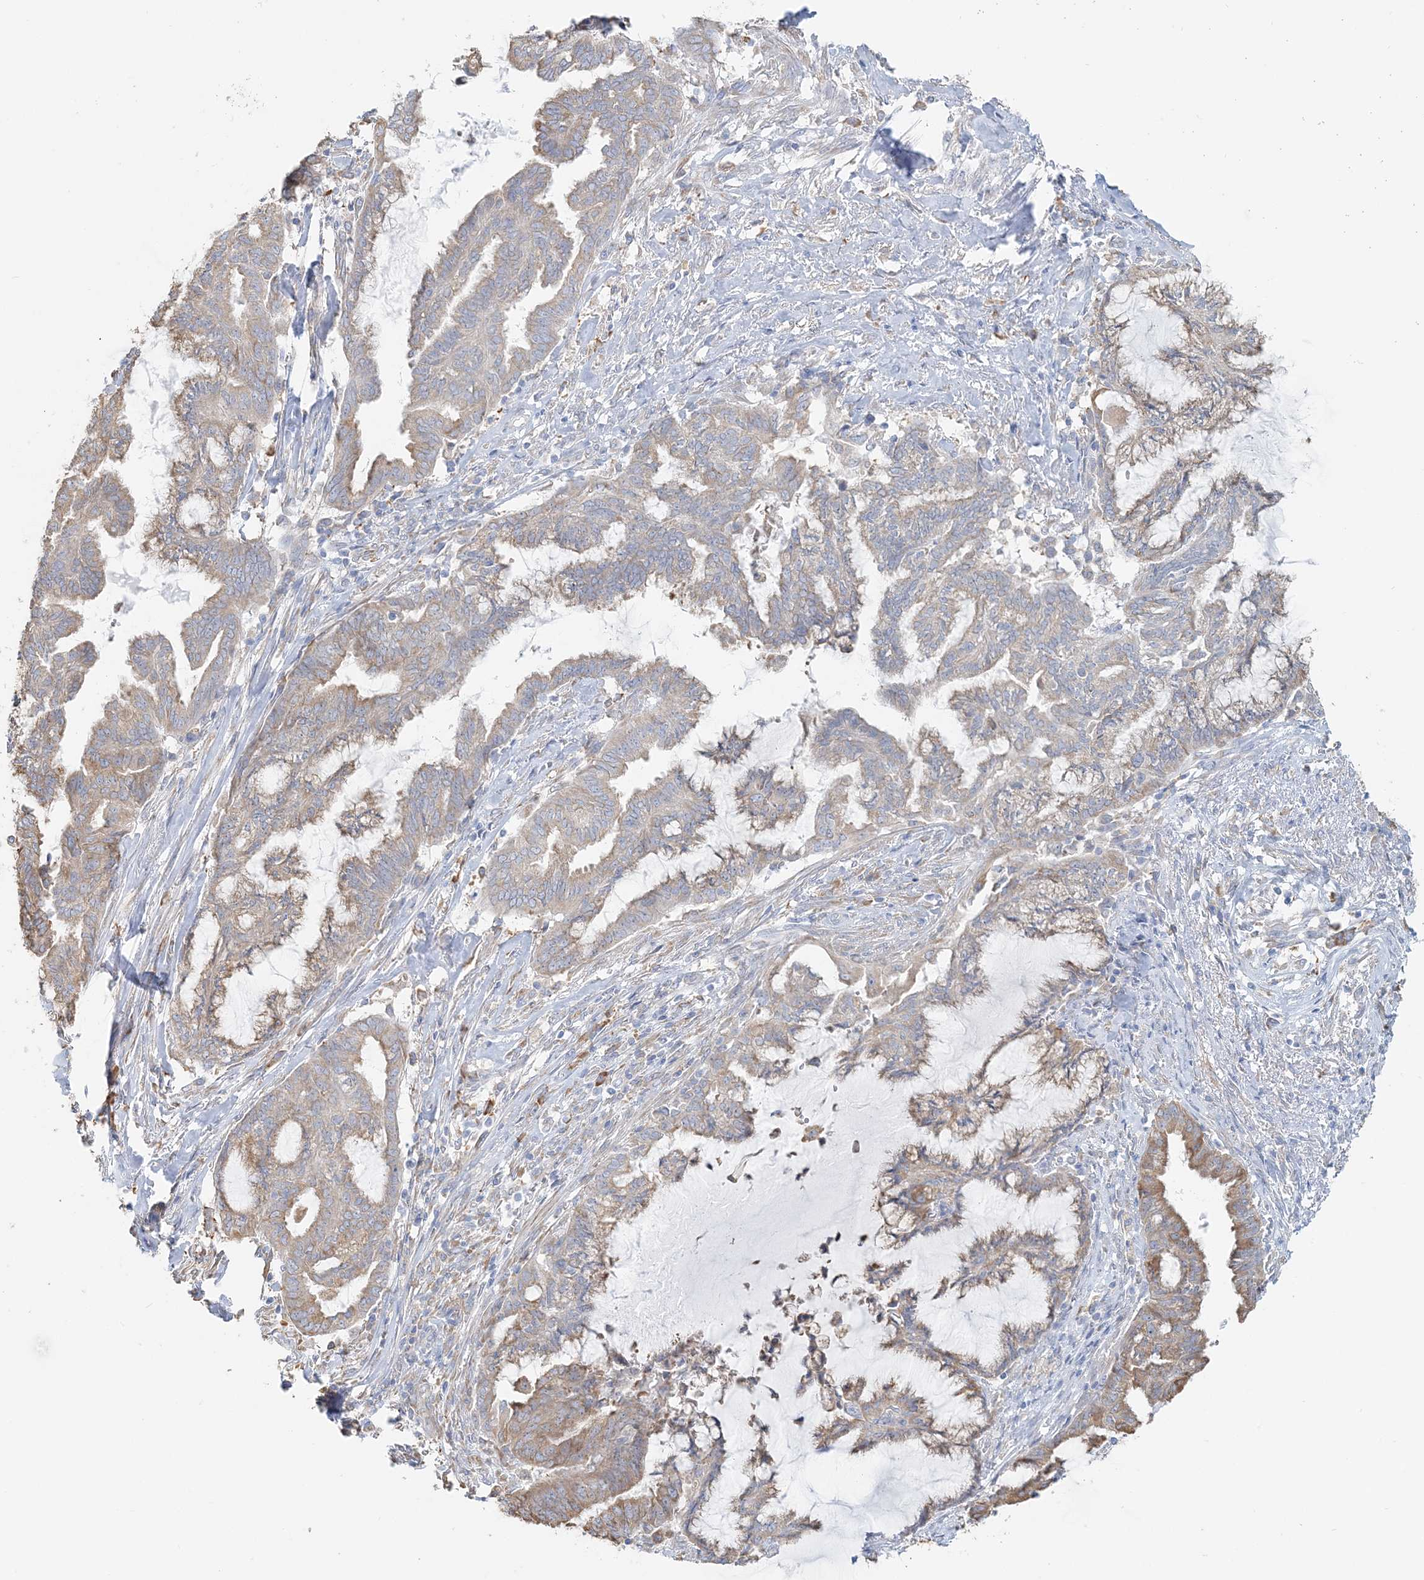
{"staining": {"intensity": "moderate", "quantity": "25%-75%", "location": "cytoplasmic/membranous"}, "tissue": "endometrial cancer", "cell_type": "Tumor cells", "image_type": "cancer", "snomed": [{"axis": "morphology", "description": "Adenocarcinoma, NOS"}, {"axis": "topography", "description": "Endometrium"}], "caption": "The micrograph demonstrates a brown stain indicating the presence of a protein in the cytoplasmic/membranous of tumor cells in endometrial cancer (adenocarcinoma).", "gene": "TBC1D5", "patient": {"sex": "female", "age": 86}}